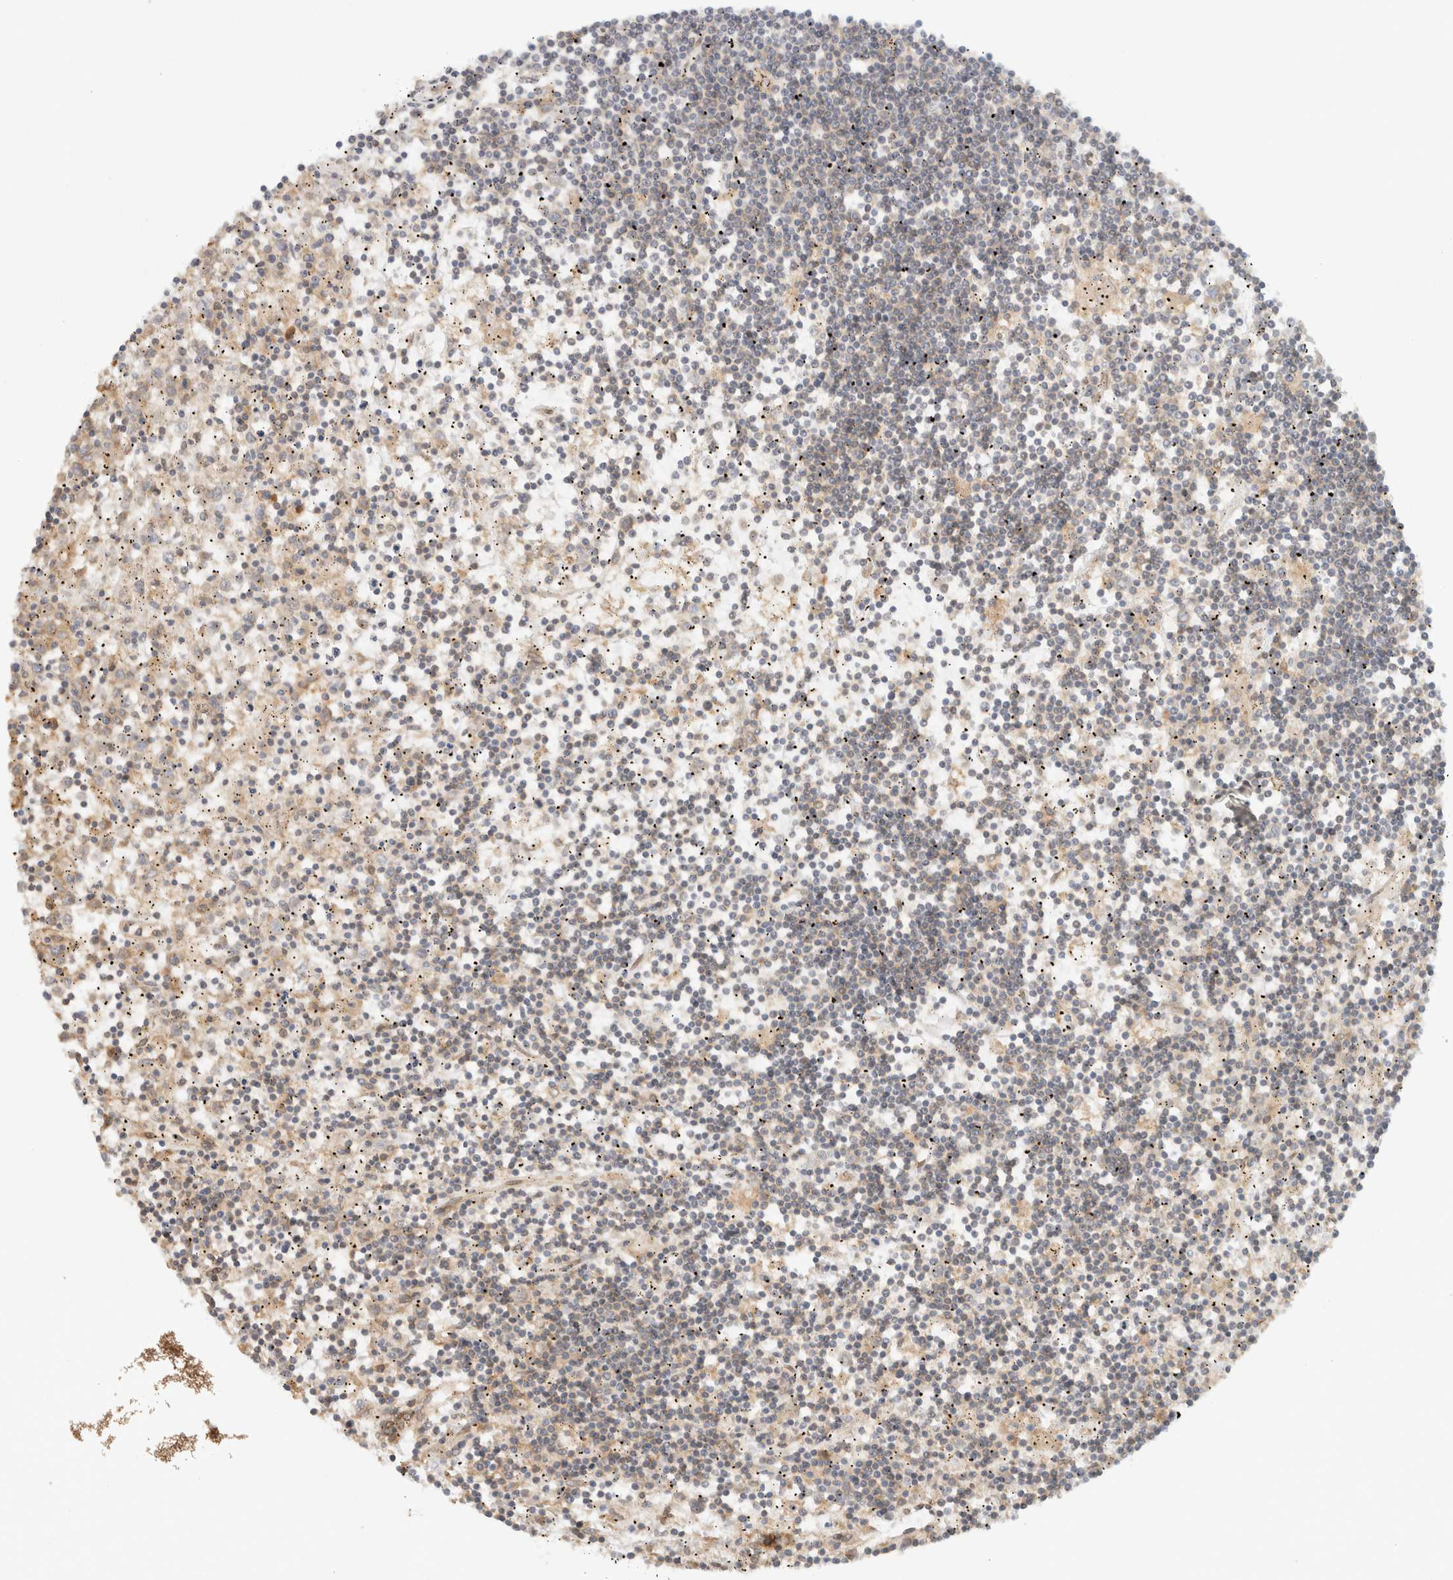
{"staining": {"intensity": "weak", "quantity": "<25%", "location": "cytoplasmic/membranous"}, "tissue": "lymphoma", "cell_type": "Tumor cells", "image_type": "cancer", "snomed": [{"axis": "morphology", "description": "Malignant lymphoma, non-Hodgkin's type, Low grade"}, {"axis": "topography", "description": "Spleen"}], "caption": "There is no significant positivity in tumor cells of lymphoma. (DAB immunohistochemistry, high magnification).", "gene": "ARFGEF2", "patient": {"sex": "male", "age": 76}}